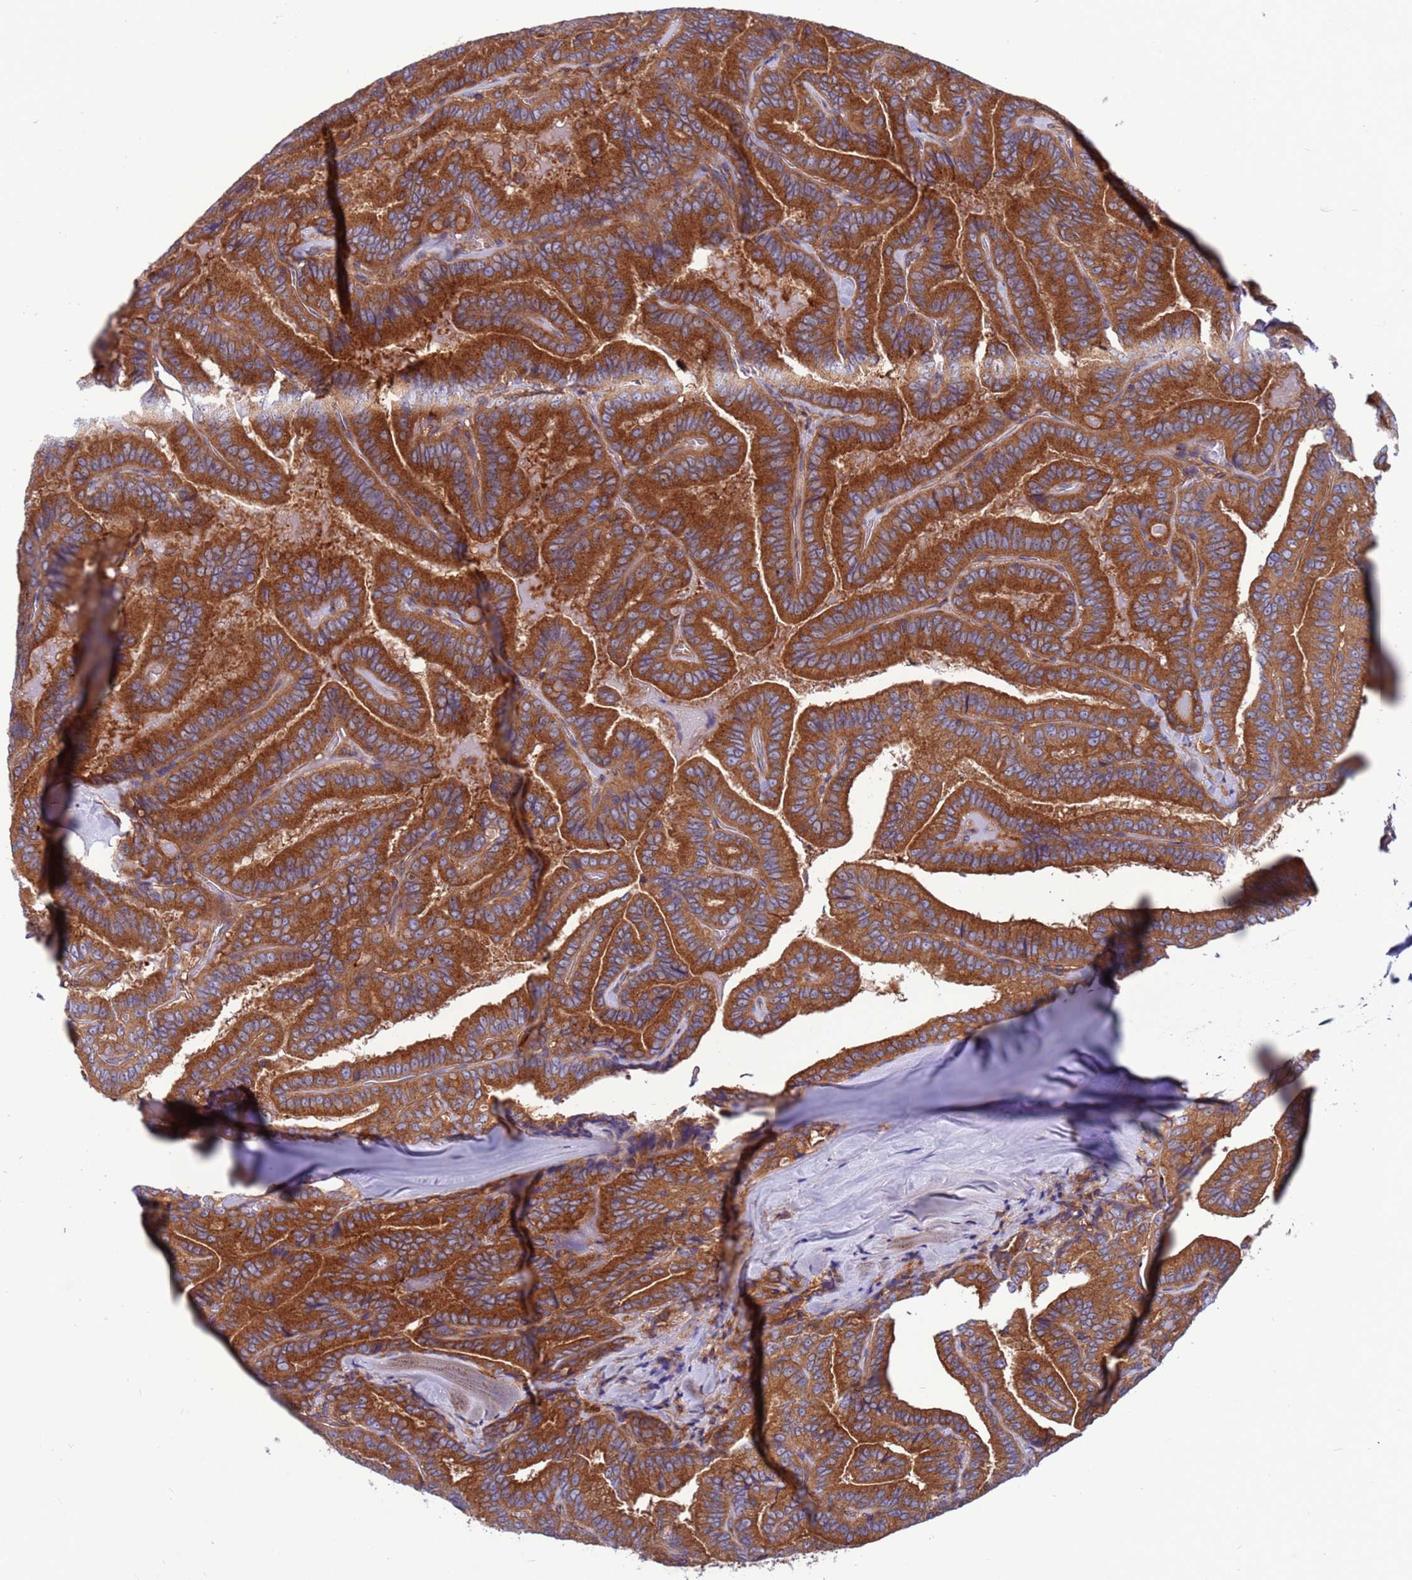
{"staining": {"intensity": "strong", "quantity": ">75%", "location": "cytoplasmic/membranous"}, "tissue": "thyroid cancer", "cell_type": "Tumor cells", "image_type": "cancer", "snomed": [{"axis": "morphology", "description": "Papillary adenocarcinoma, NOS"}, {"axis": "topography", "description": "Thyroid gland"}], "caption": "A brown stain shows strong cytoplasmic/membranous staining of a protein in thyroid cancer tumor cells.", "gene": "ZC3HAV1", "patient": {"sex": "male", "age": 61}}